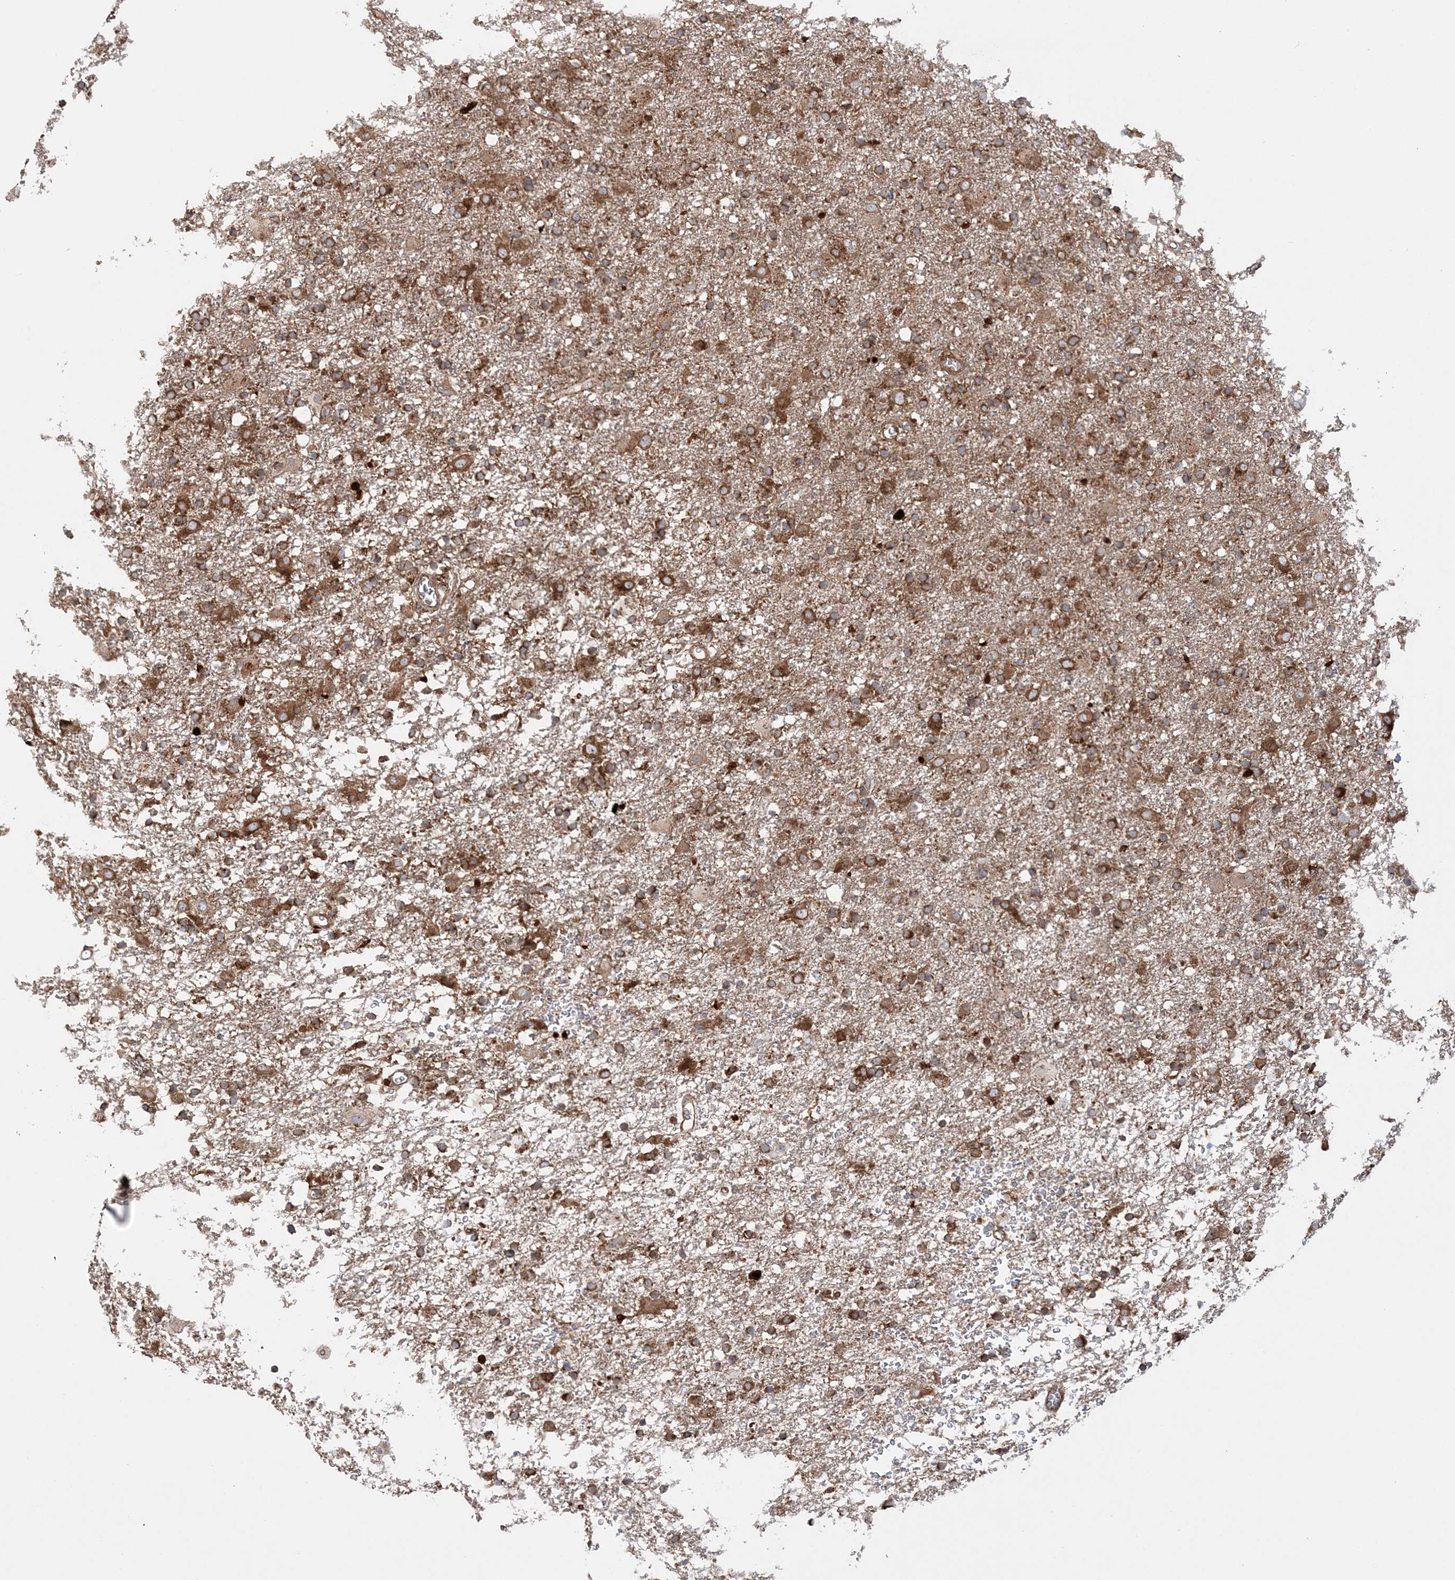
{"staining": {"intensity": "strong", "quantity": ">75%", "location": "cytoplasmic/membranous"}, "tissue": "glioma", "cell_type": "Tumor cells", "image_type": "cancer", "snomed": [{"axis": "morphology", "description": "Glioma, malignant, Low grade"}, {"axis": "topography", "description": "Brain"}], "caption": "Immunohistochemistry (IHC) histopathology image of glioma stained for a protein (brown), which displays high levels of strong cytoplasmic/membranous positivity in about >75% of tumor cells.", "gene": "TBC1D5", "patient": {"sex": "male", "age": 65}}